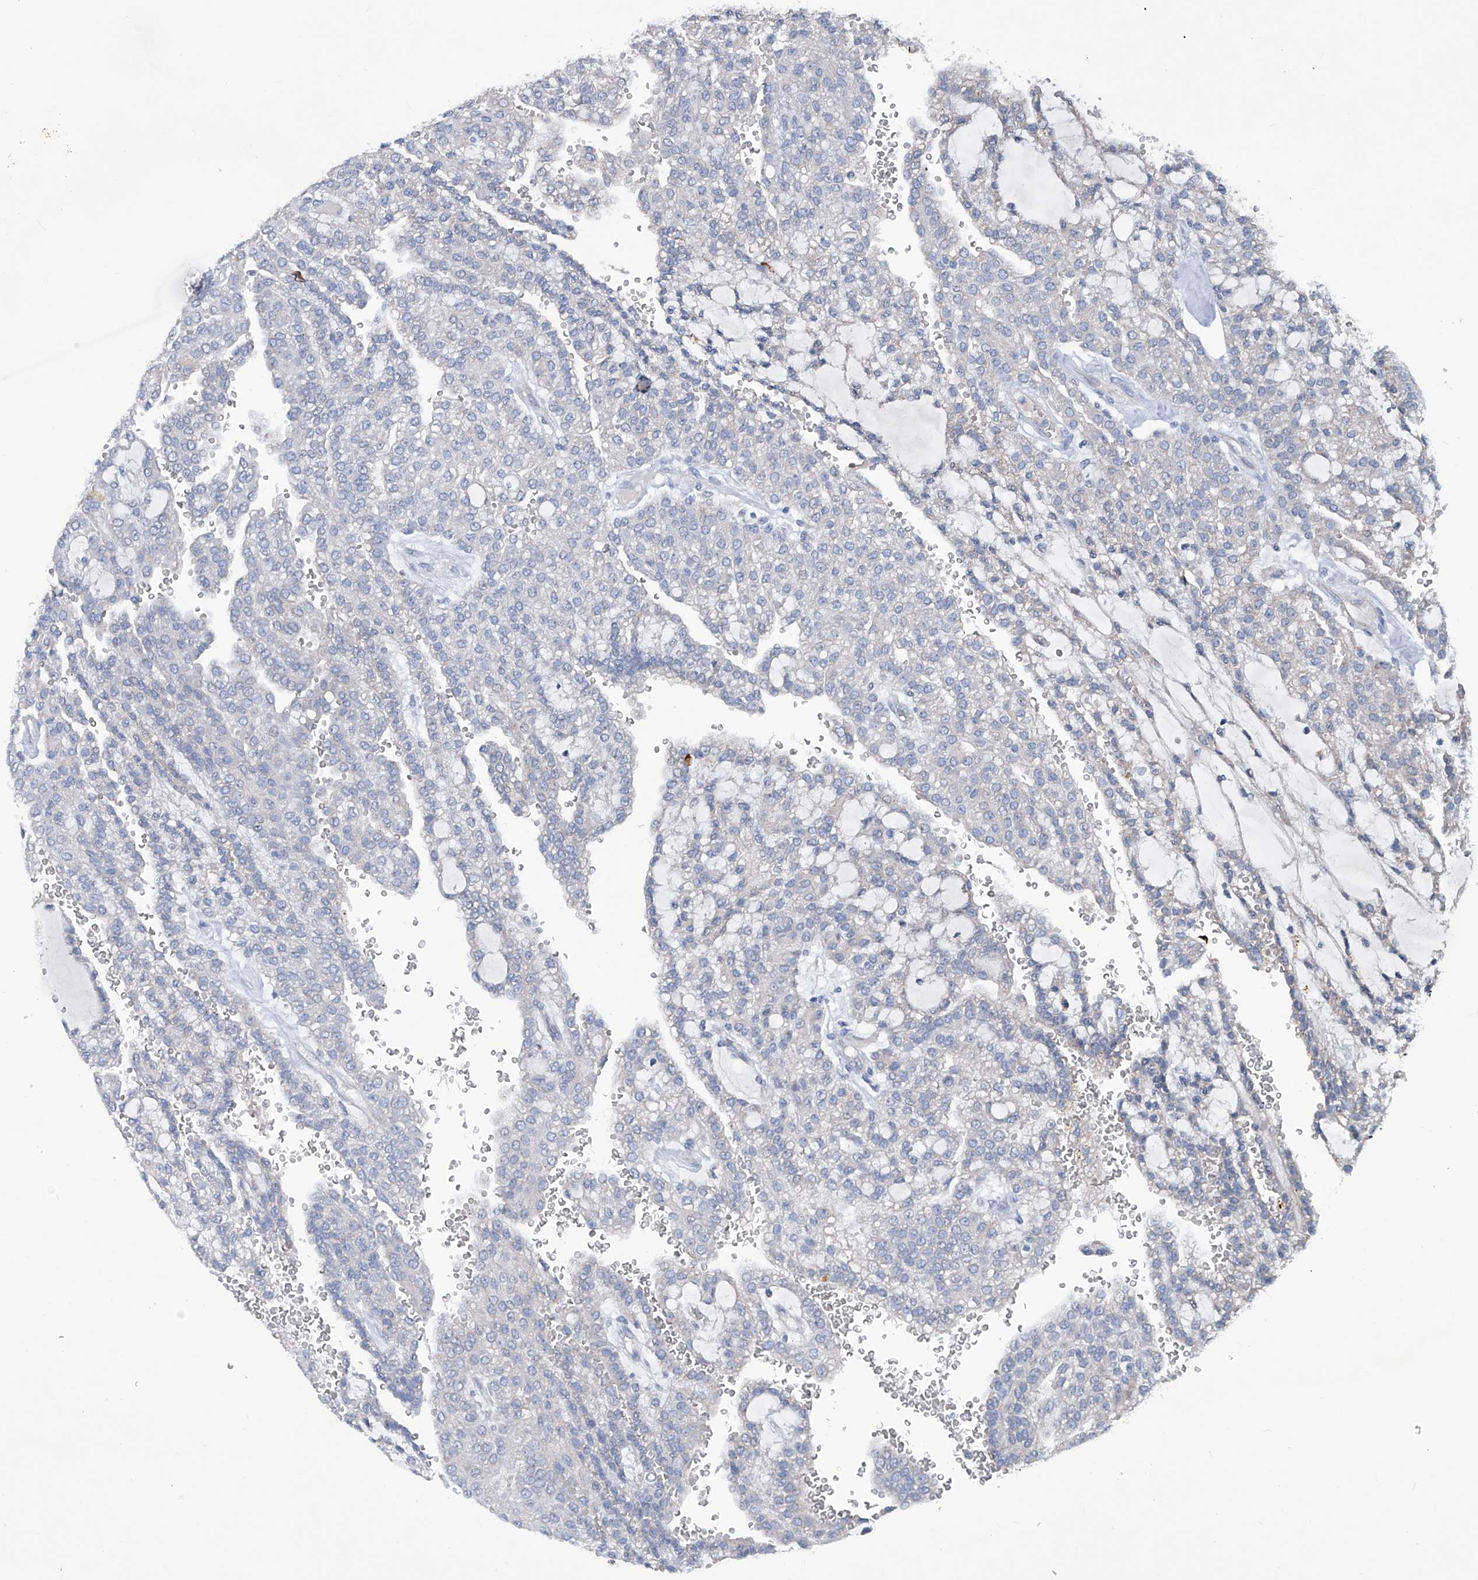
{"staining": {"intensity": "negative", "quantity": "none", "location": "none"}, "tissue": "renal cancer", "cell_type": "Tumor cells", "image_type": "cancer", "snomed": [{"axis": "morphology", "description": "Adenocarcinoma, NOS"}, {"axis": "topography", "description": "Kidney"}], "caption": "An IHC micrograph of renal adenocarcinoma is shown. There is no staining in tumor cells of renal adenocarcinoma.", "gene": "KLHL17", "patient": {"sex": "male", "age": 63}}